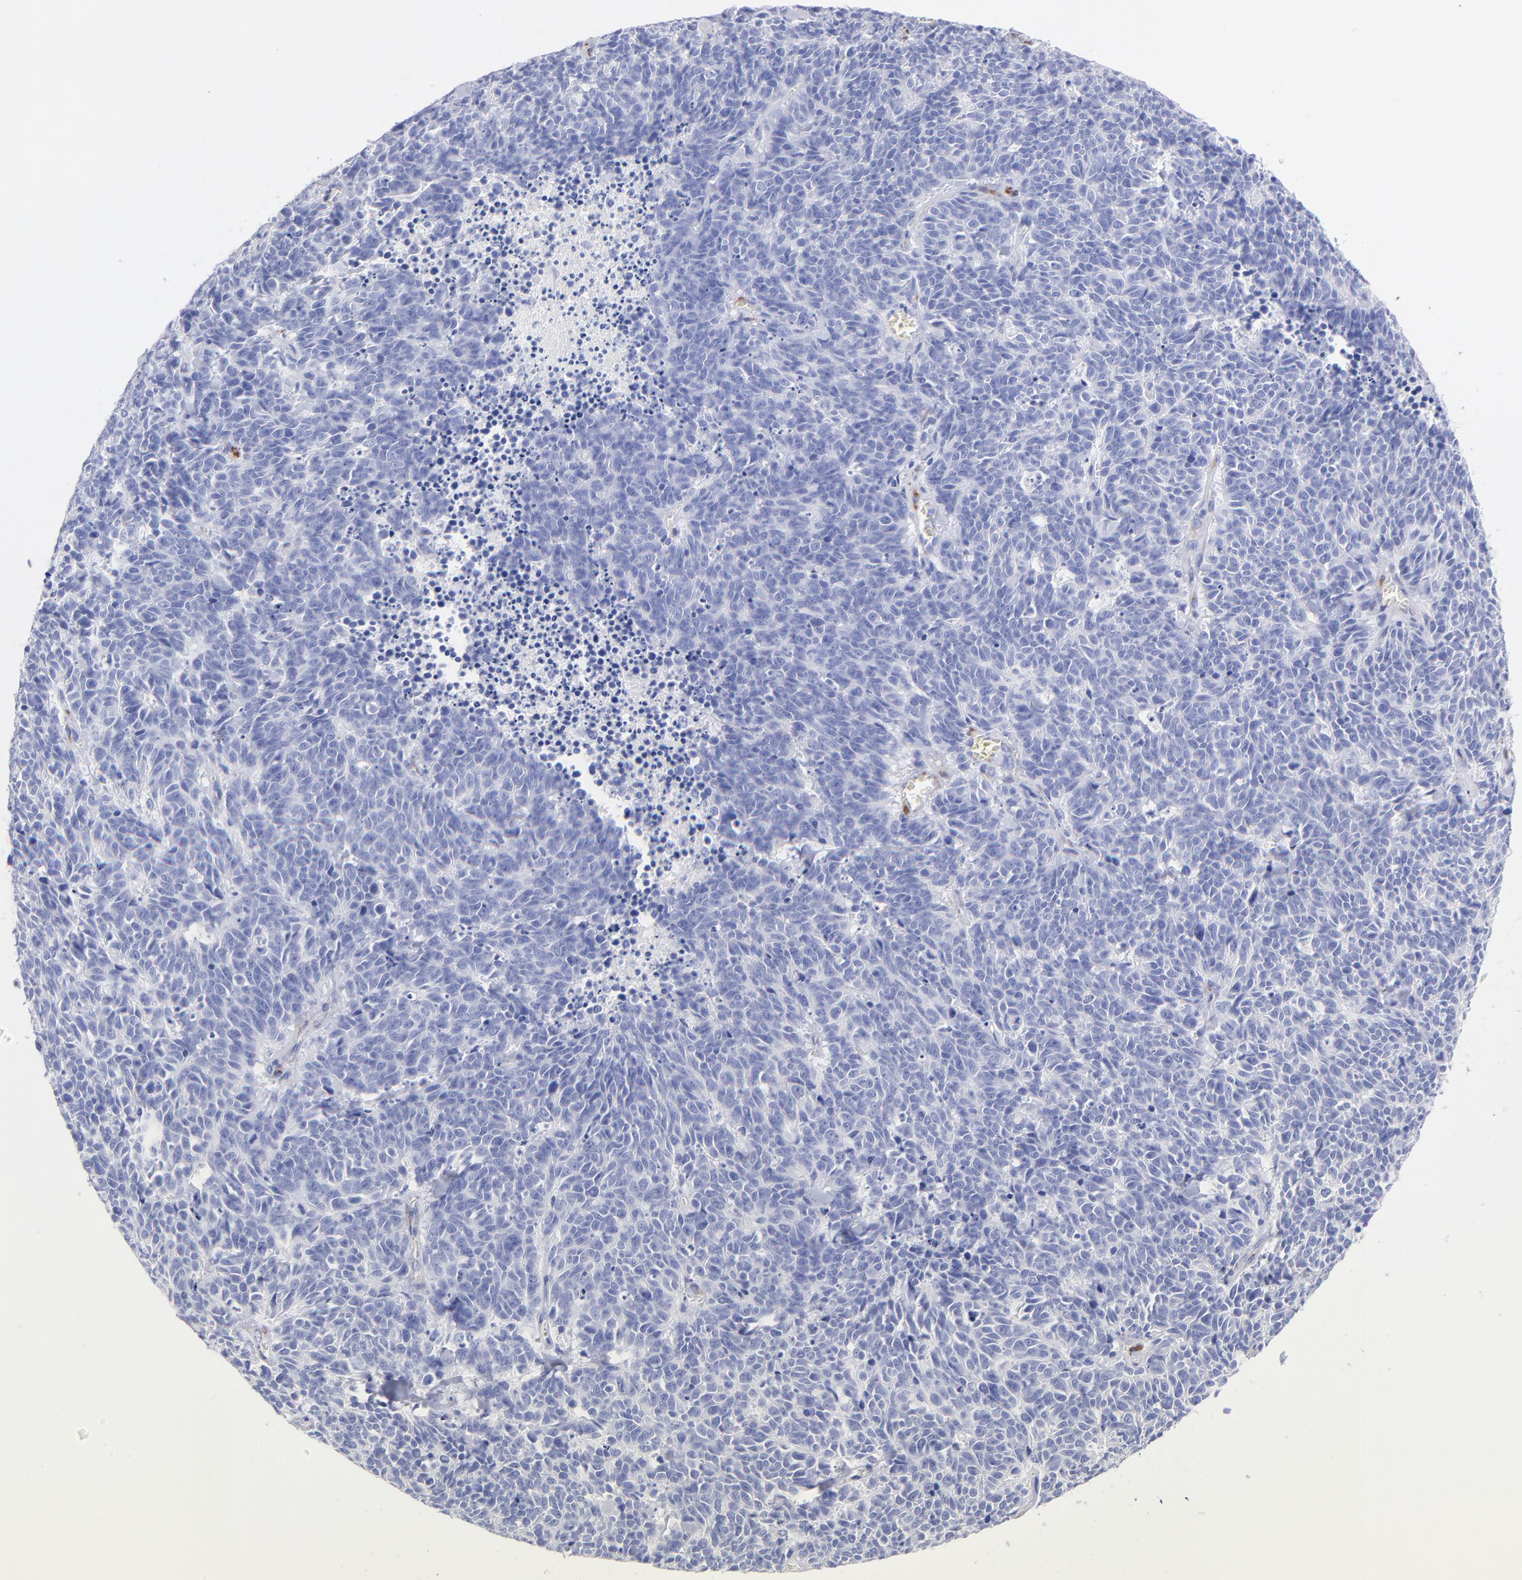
{"staining": {"intensity": "negative", "quantity": "none", "location": "none"}, "tissue": "lung cancer", "cell_type": "Tumor cells", "image_type": "cancer", "snomed": [{"axis": "morphology", "description": "Neoplasm, malignant, NOS"}, {"axis": "topography", "description": "Lung"}], "caption": "High power microscopy photomicrograph of an IHC histopathology image of lung cancer, revealing no significant staining in tumor cells.", "gene": "C1QTNF6", "patient": {"sex": "female", "age": 58}}